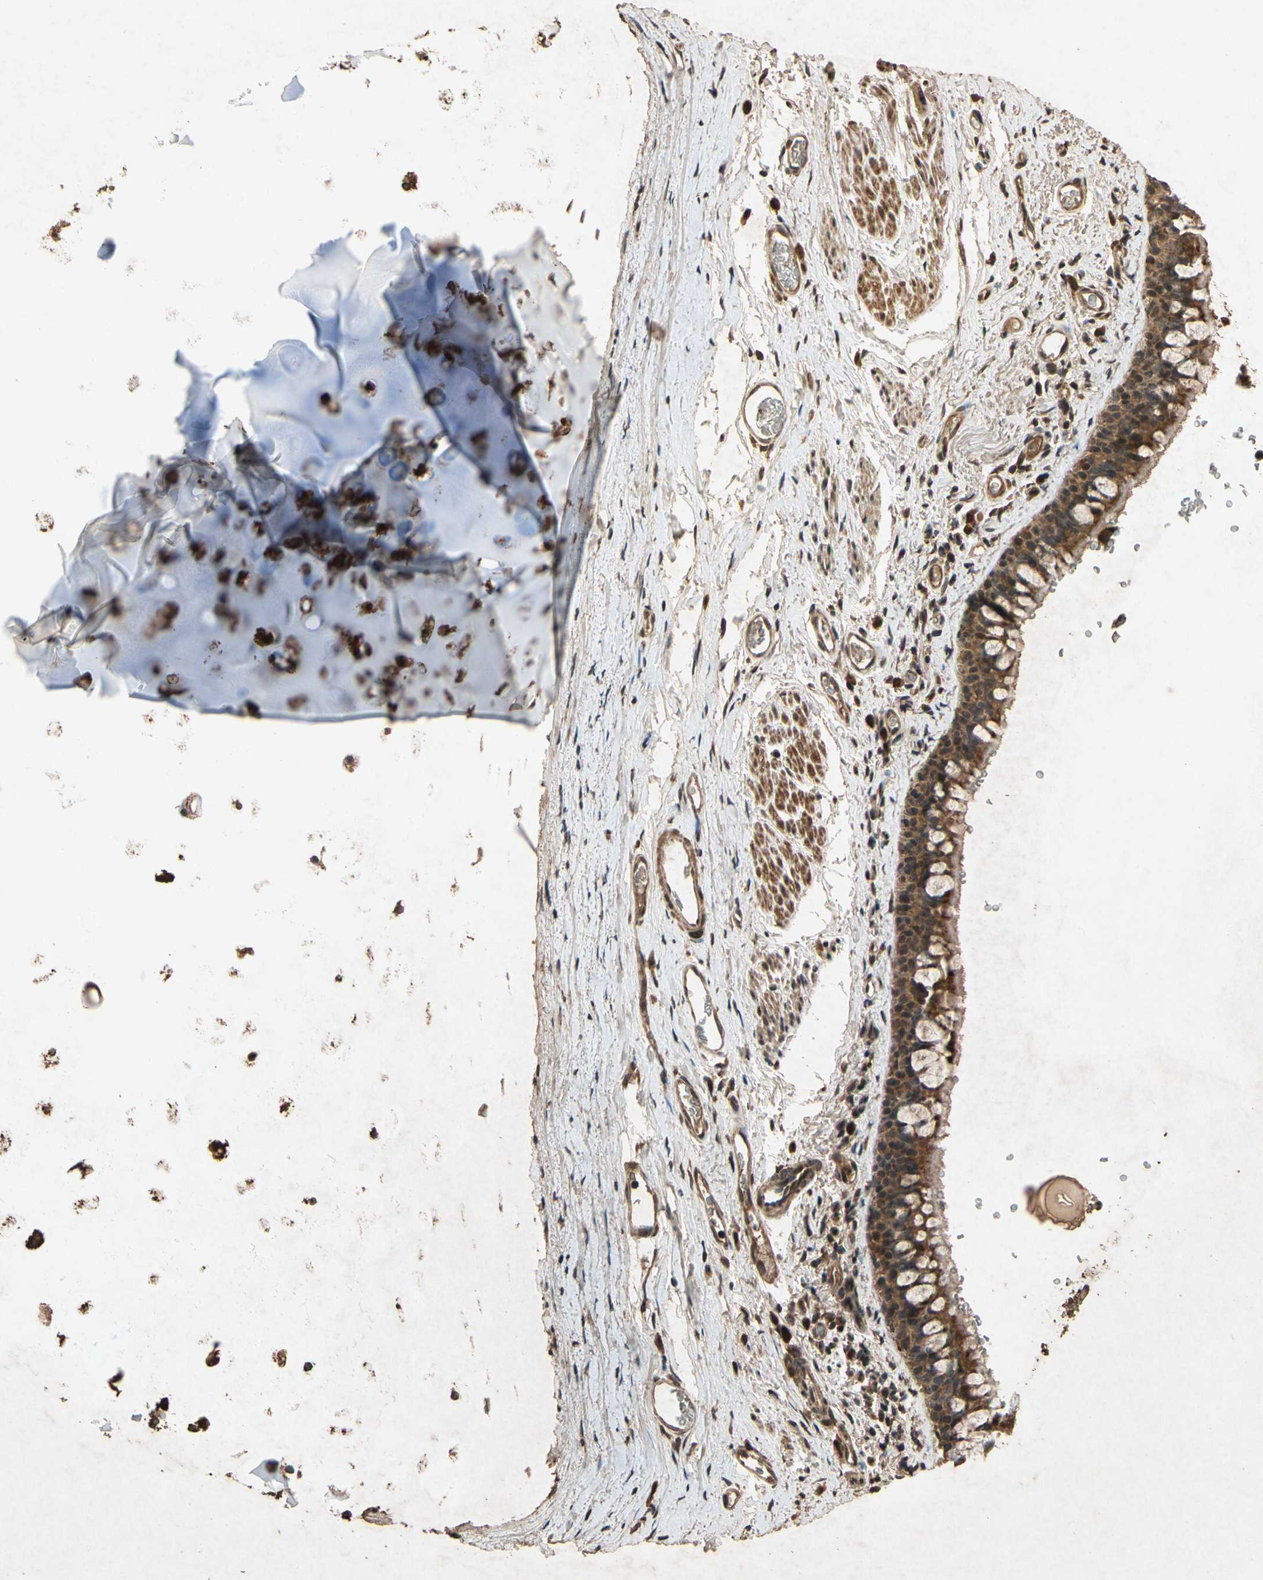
{"staining": {"intensity": "strong", "quantity": ">75%", "location": "cytoplasmic/membranous"}, "tissue": "bronchus", "cell_type": "Respiratory epithelial cells", "image_type": "normal", "snomed": [{"axis": "morphology", "description": "Normal tissue, NOS"}, {"axis": "morphology", "description": "Malignant melanoma, Metastatic site"}, {"axis": "topography", "description": "Bronchus"}, {"axis": "topography", "description": "Lung"}], "caption": "Immunohistochemistry (IHC) micrograph of benign bronchus stained for a protein (brown), which demonstrates high levels of strong cytoplasmic/membranous staining in approximately >75% of respiratory epithelial cells.", "gene": "TXN2", "patient": {"sex": "male", "age": 64}}